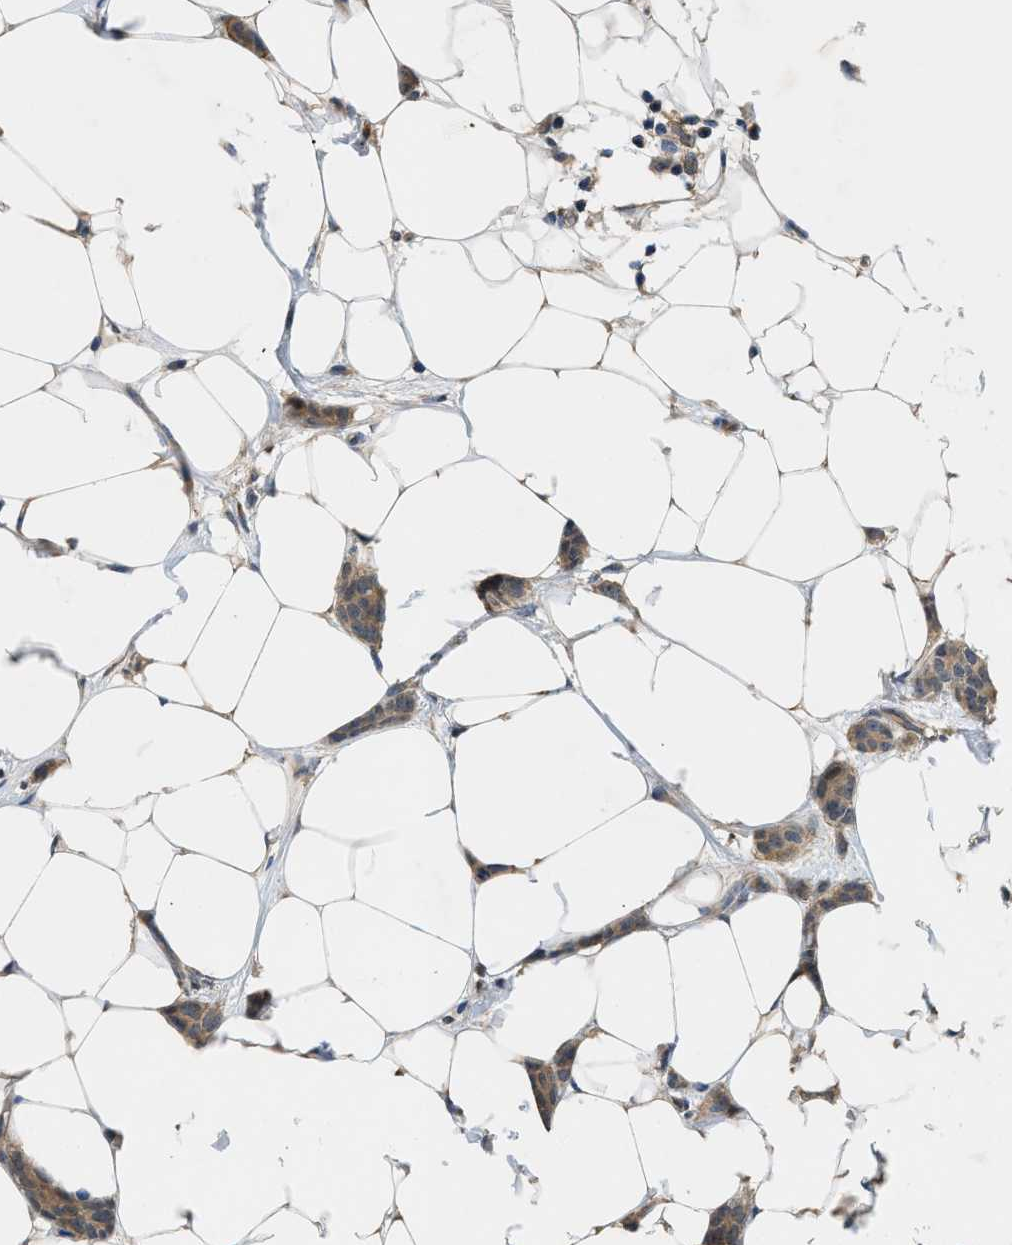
{"staining": {"intensity": "weak", "quantity": ">75%", "location": "cytoplasmic/membranous"}, "tissue": "breast cancer", "cell_type": "Tumor cells", "image_type": "cancer", "snomed": [{"axis": "morphology", "description": "Lobular carcinoma"}, {"axis": "topography", "description": "Skin"}, {"axis": "topography", "description": "Breast"}], "caption": "This photomicrograph displays immunohistochemistry staining of human breast lobular carcinoma, with low weak cytoplasmic/membranous staining in approximately >75% of tumor cells.", "gene": "TRAK2", "patient": {"sex": "female", "age": 46}}